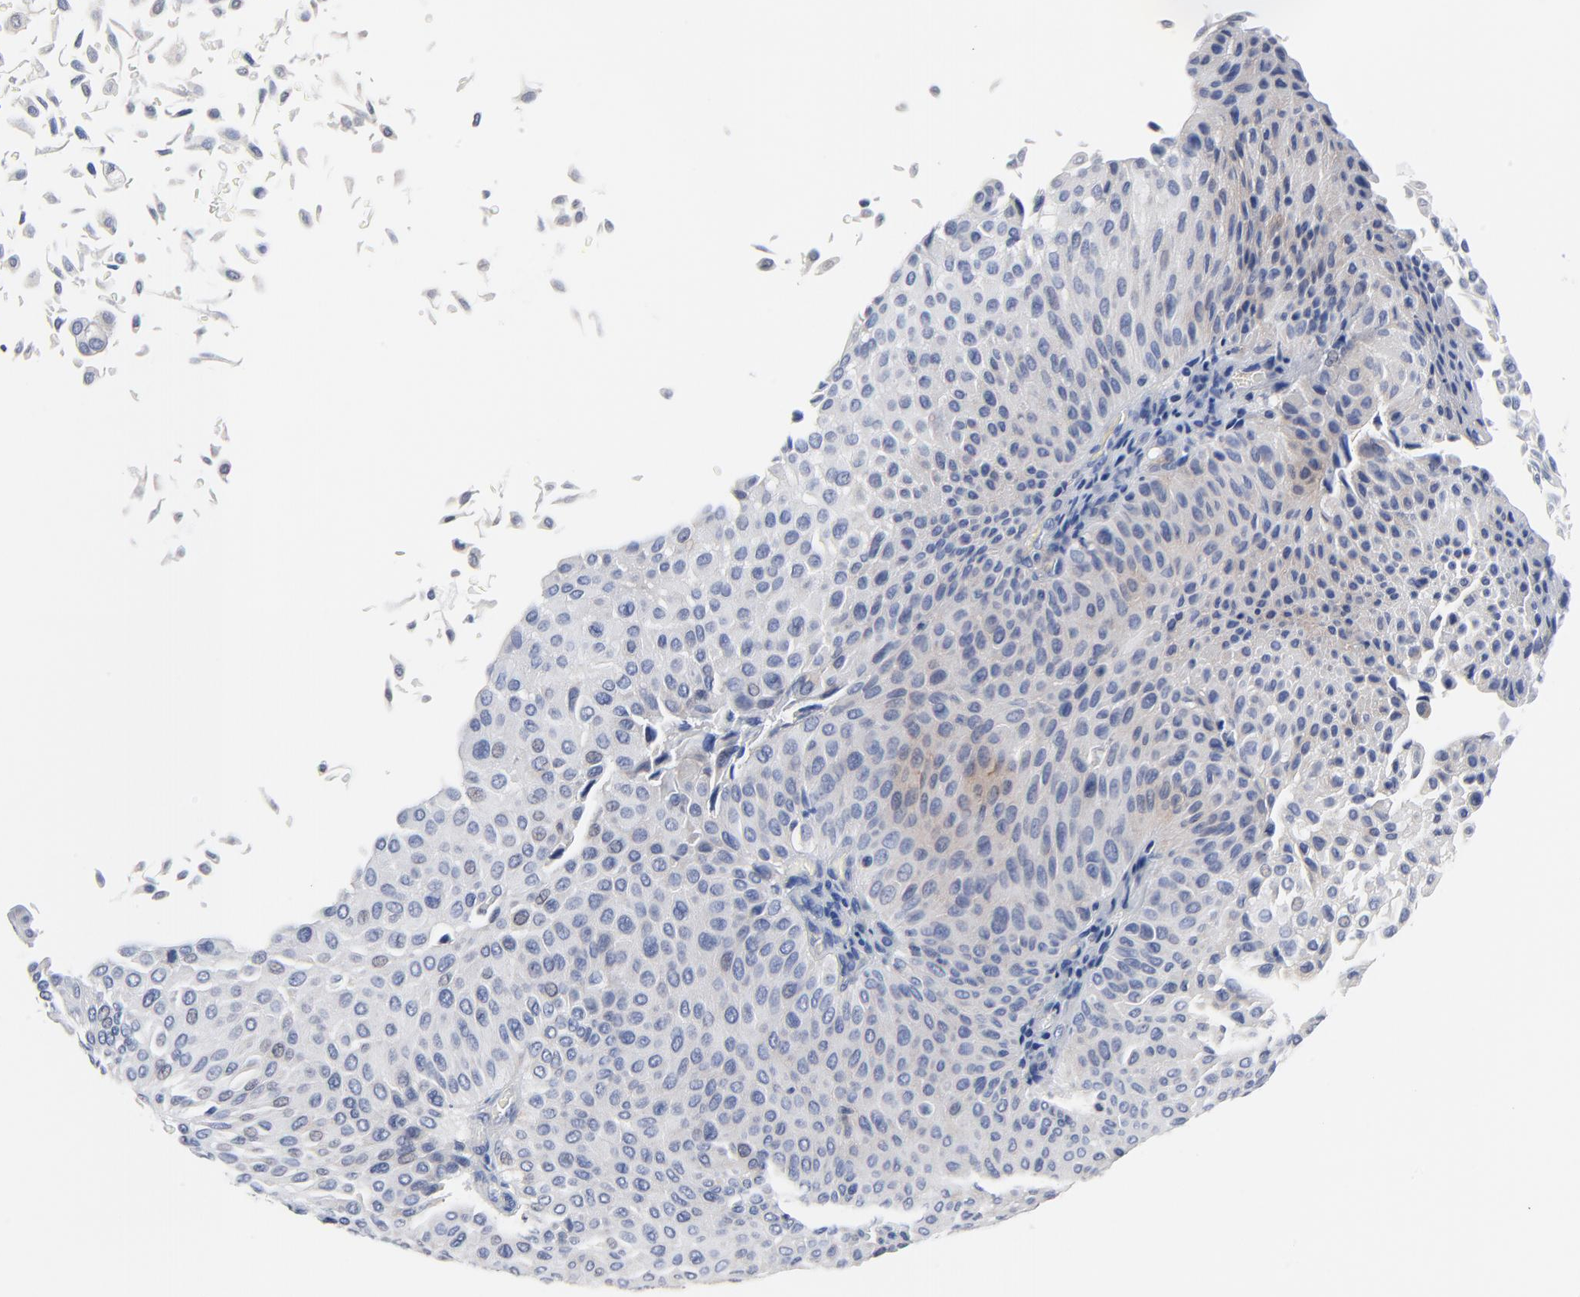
{"staining": {"intensity": "negative", "quantity": "none", "location": "none"}, "tissue": "urothelial cancer", "cell_type": "Tumor cells", "image_type": "cancer", "snomed": [{"axis": "morphology", "description": "Urothelial carcinoma, Low grade"}, {"axis": "topography", "description": "Urinary bladder"}], "caption": "A histopathology image of urothelial cancer stained for a protein reveals no brown staining in tumor cells.", "gene": "FBXL5", "patient": {"sex": "male", "age": 64}}